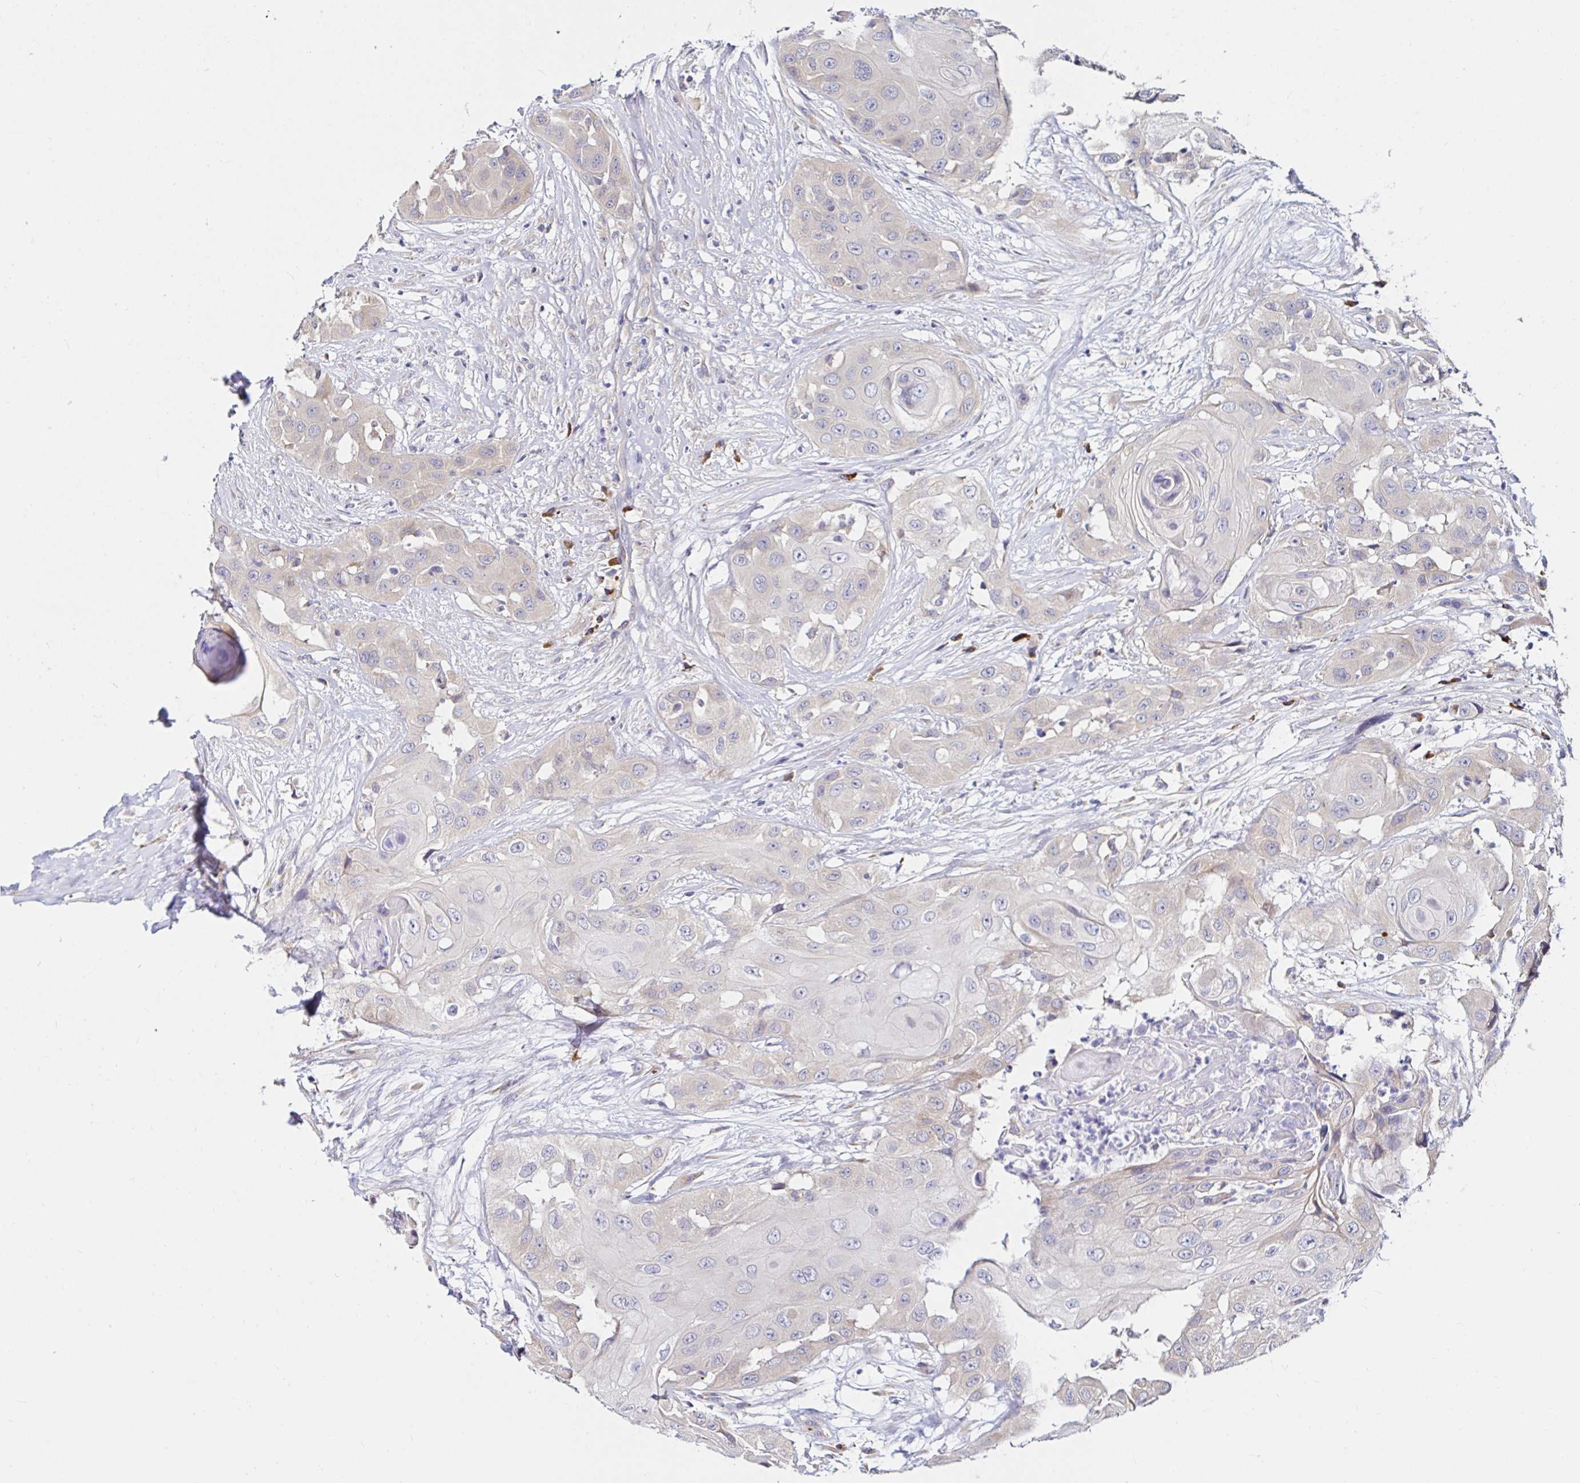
{"staining": {"intensity": "weak", "quantity": "25%-75%", "location": "cytoplasmic/membranous"}, "tissue": "head and neck cancer", "cell_type": "Tumor cells", "image_type": "cancer", "snomed": [{"axis": "morphology", "description": "Squamous cell carcinoma, NOS"}, {"axis": "topography", "description": "Head-Neck"}], "caption": "A micrograph showing weak cytoplasmic/membranous staining in approximately 25%-75% of tumor cells in head and neck cancer (squamous cell carcinoma), as visualized by brown immunohistochemical staining.", "gene": "VSIG2", "patient": {"sex": "male", "age": 83}}